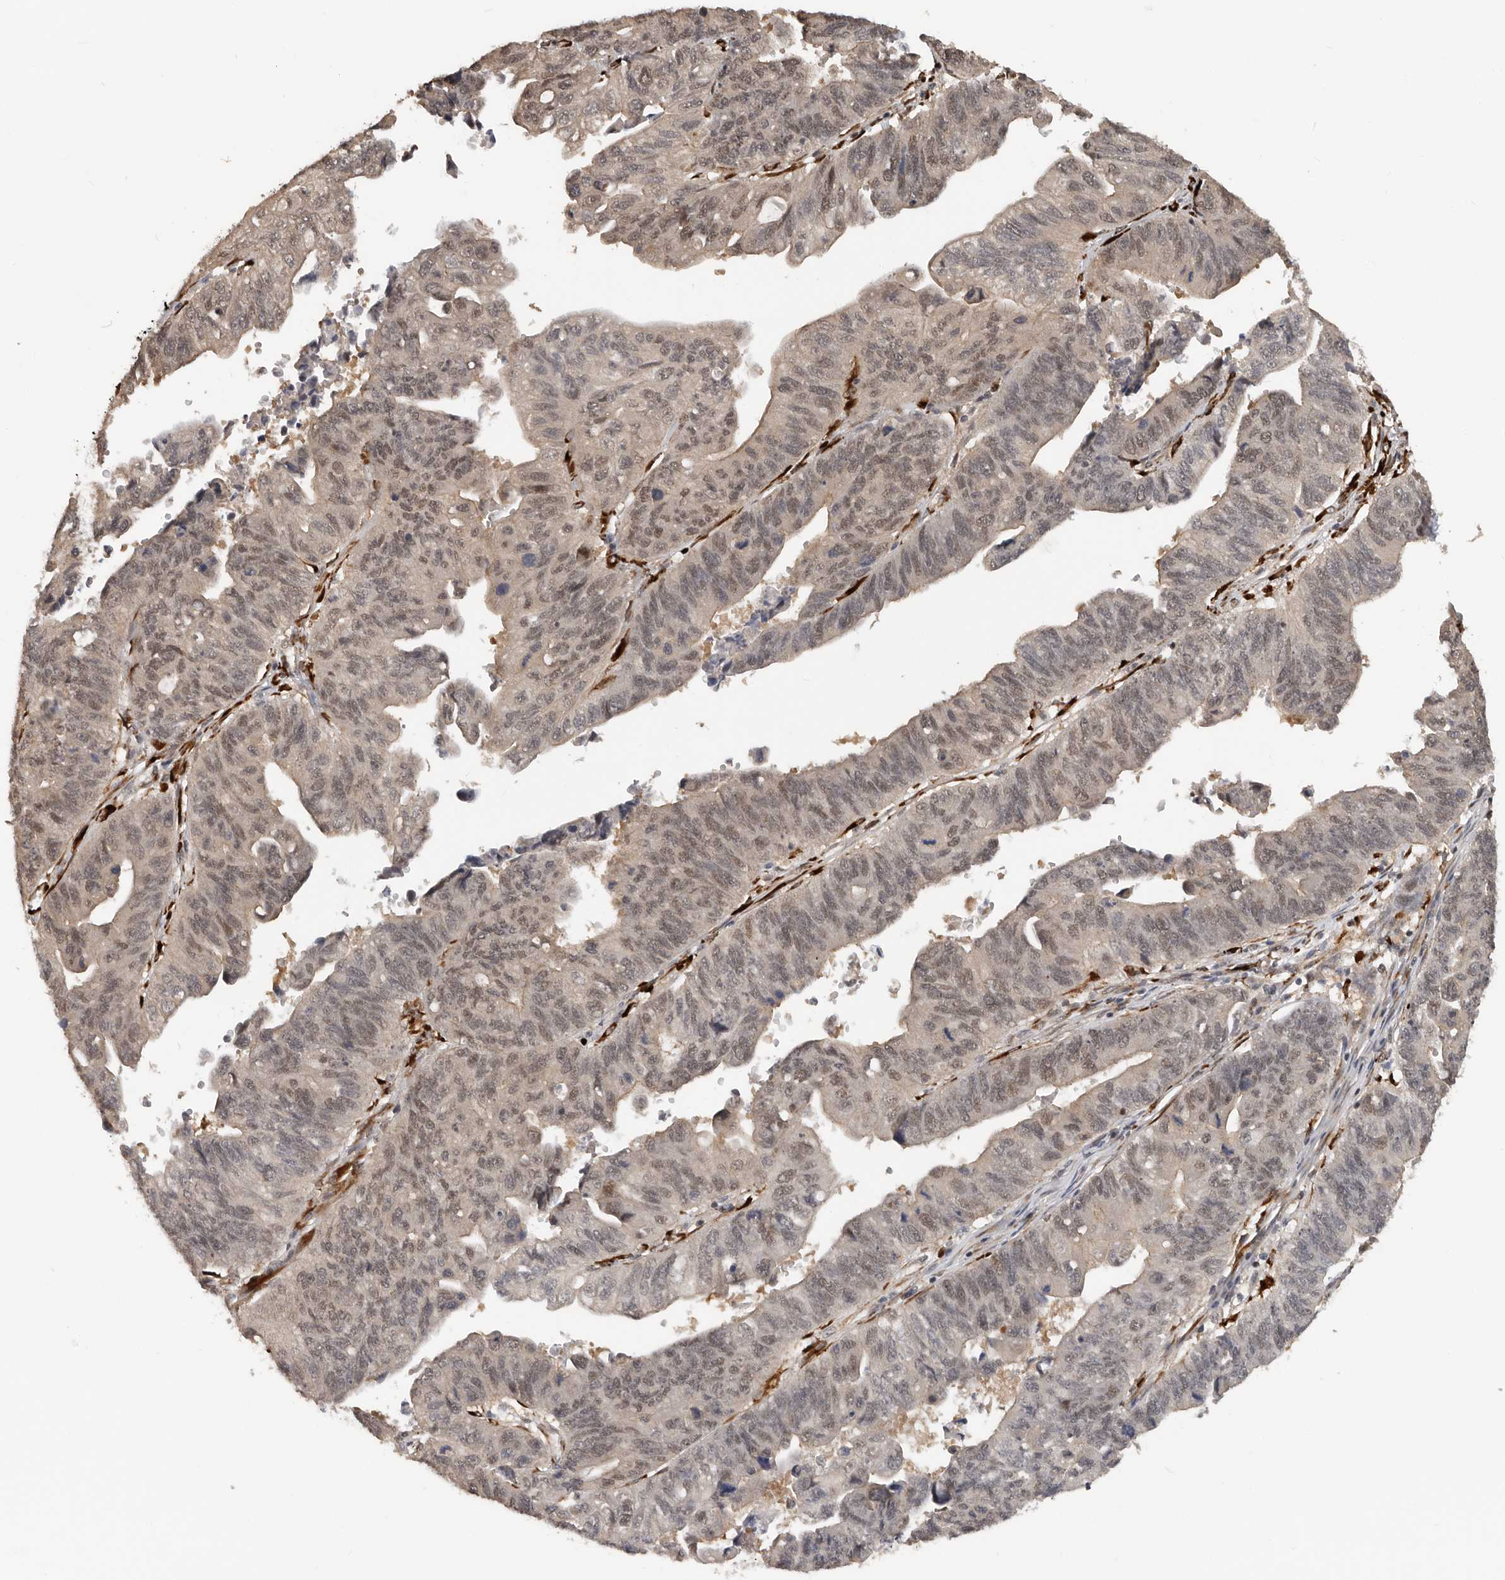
{"staining": {"intensity": "weak", "quantity": ">75%", "location": "nuclear"}, "tissue": "stomach cancer", "cell_type": "Tumor cells", "image_type": "cancer", "snomed": [{"axis": "morphology", "description": "Adenocarcinoma, NOS"}, {"axis": "topography", "description": "Stomach"}], "caption": "DAB (3,3'-diaminobenzidine) immunohistochemical staining of stomach cancer exhibits weak nuclear protein expression in about >75% of tumor cells.", "gene": "HENMT1", "patient": {"sex": "male", "age": 59}}